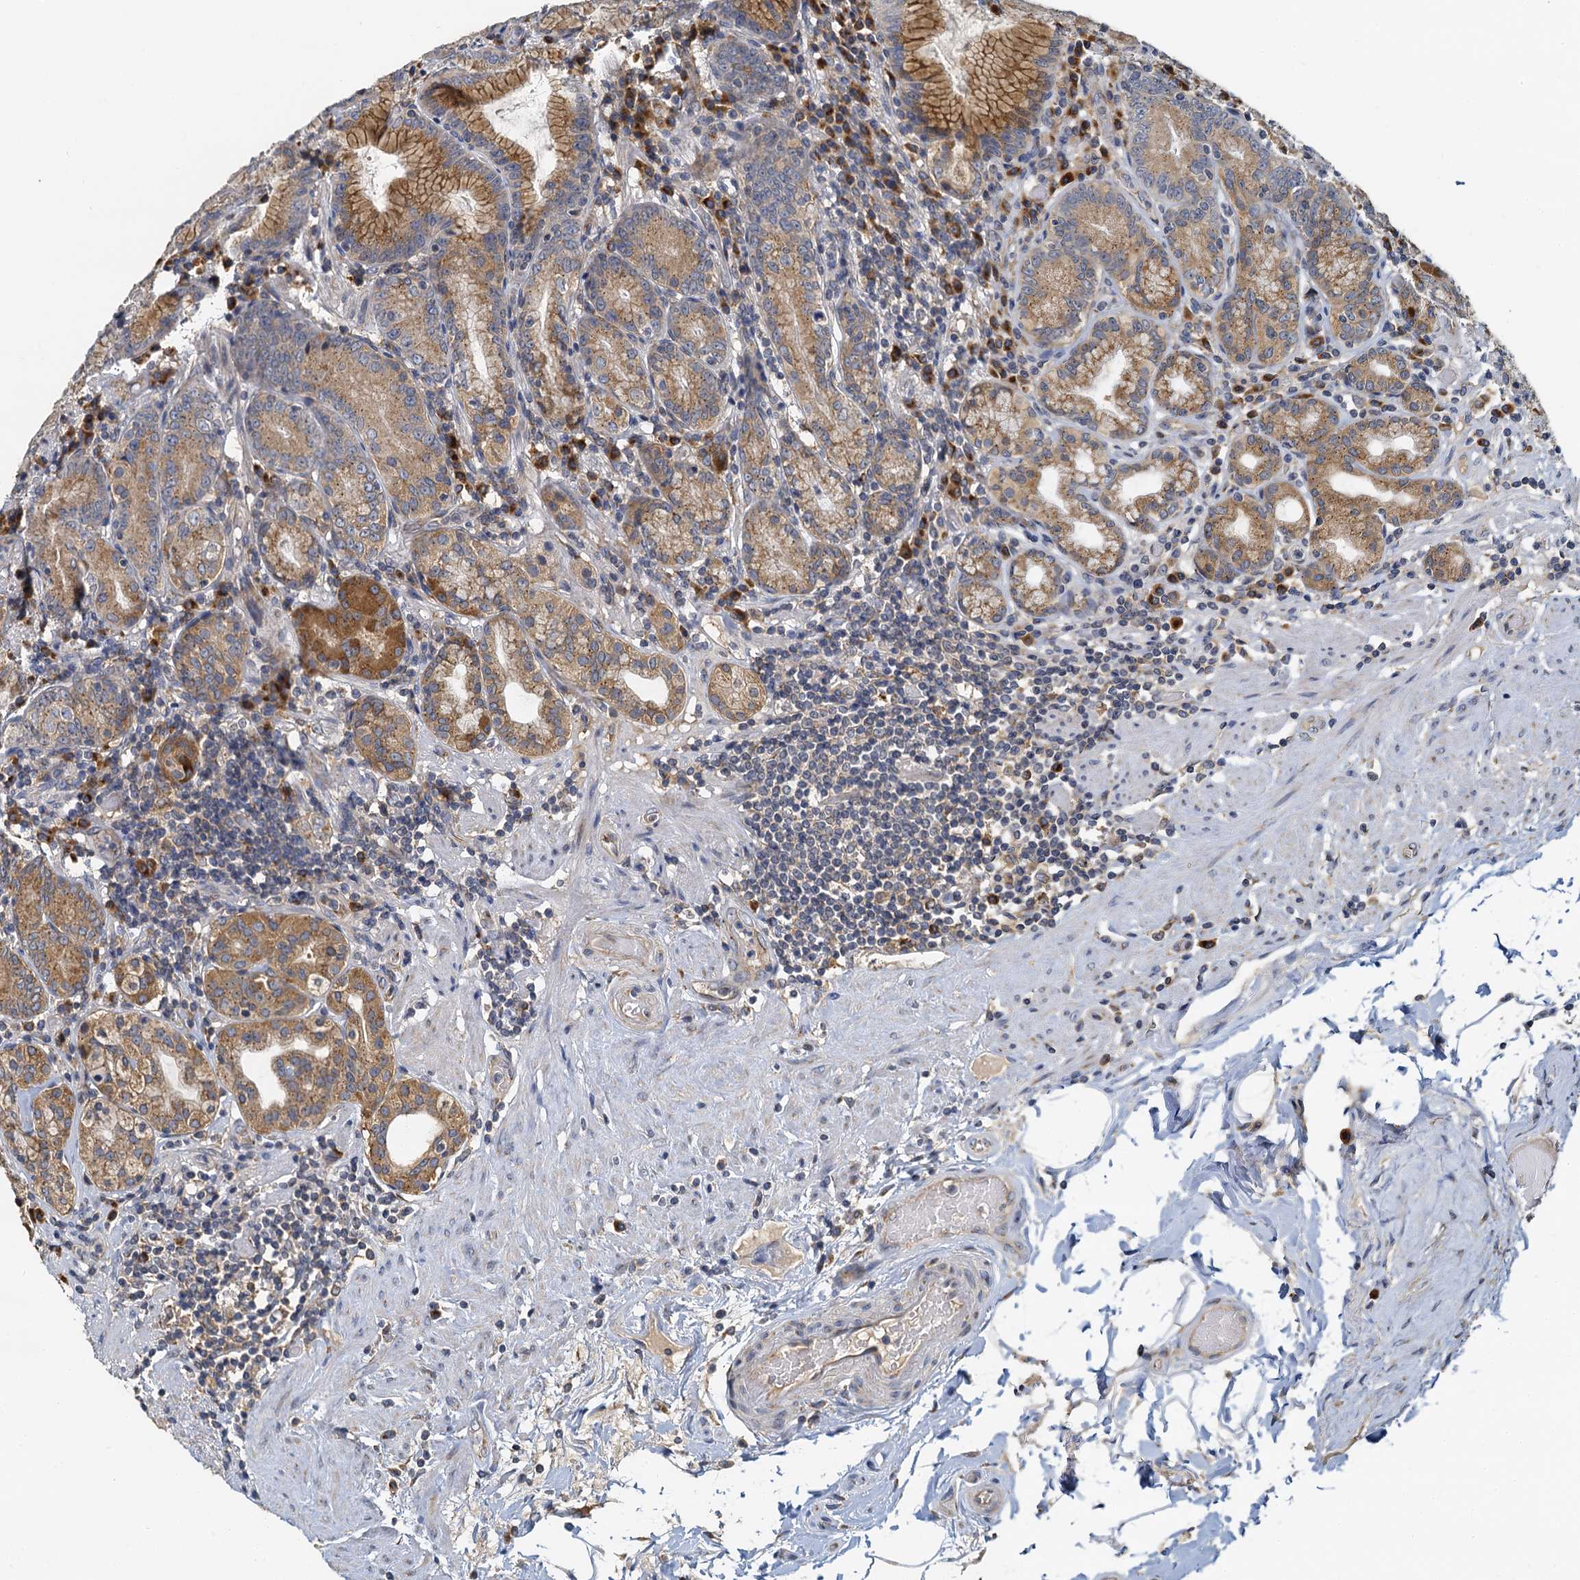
{"staining": {"intensity": "moderate", "quantity": ">75%", "location": "cytoplasmic/membranous"}, "tissue": "stomach", "cell_type": "Glandular cells", "image_type": "normal", "snomed": [{"axis": "morphology", "description": "Normal tissue, NOS"}, {"axis": "topography", "description": "Stomach, upper"}, {"axis": "topography", "description": "Stomach, lower"}], "caption": "An immunohistochemistry histopathology image of normal tissue is shown. Protein staining in brown highlights moderate cytoplasmic/membranous positivity in stomach within glandular cells. The protein of interest is shown in brown color, while the nuclei are stained blue.", "gene": "NKAPD1", "patient": {"sex": "female", "age": 76}}